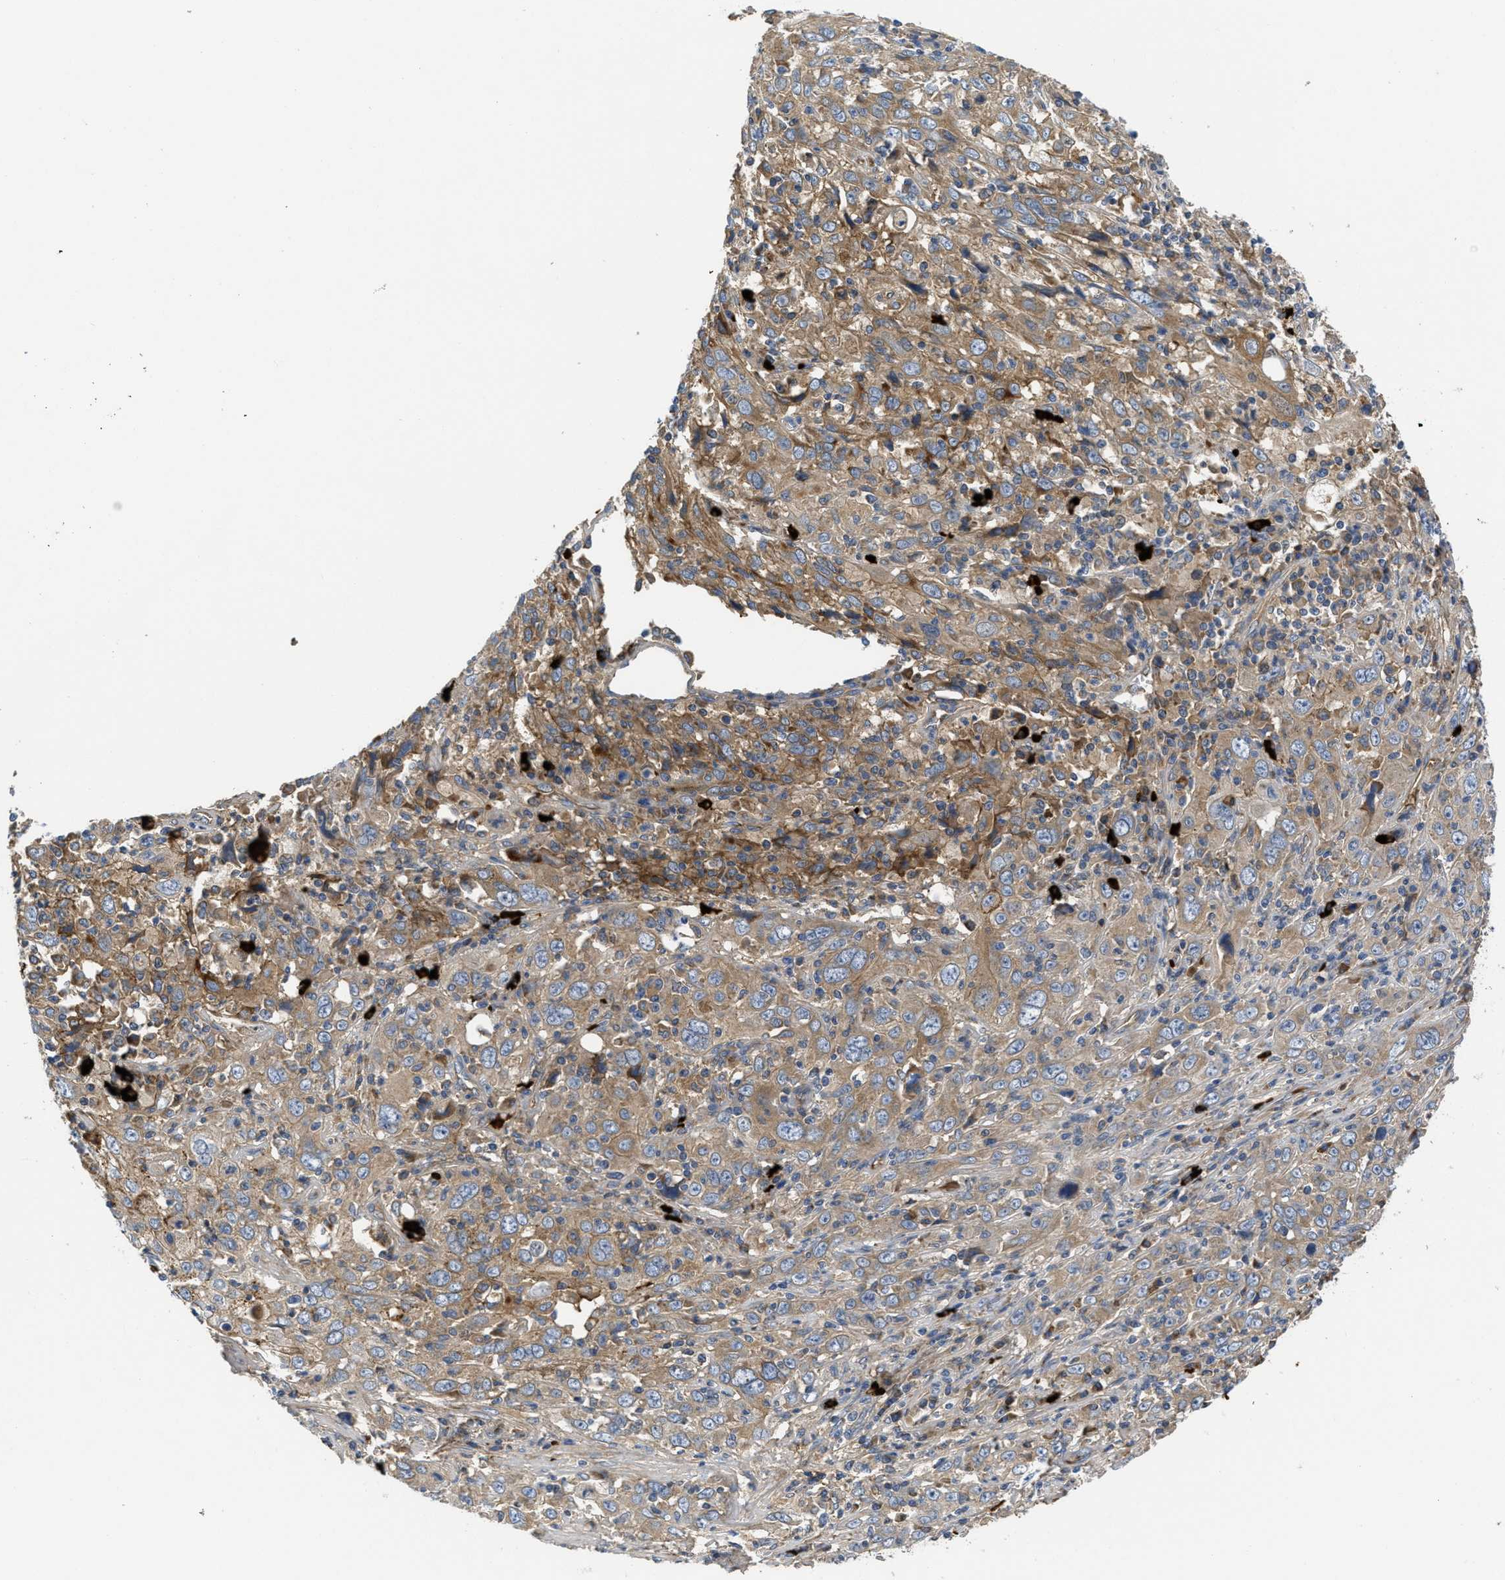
{"staining": {"intensity": "moderate", "quantity": ">75%", "location": "cytoplasmic/membranous"}, "tissue": "cervical cancer", "cell_type": "Tumor cells", "image_type": "cancer", "snomed": [{"axis": "morphology", "description": "Squamous cell carcinoma, NOS"}, {"axis": "topography", "description": "Cervix"}], "caption": "Moderate cytoplasmic/membranous expression for a protein is seen in approximately >75% of tumor cells of cervical squamous cell carcinoma using immunohistochemistry (IHC).", "gene": "GALK1", "patient": {"sex": "female", "age": 46}}